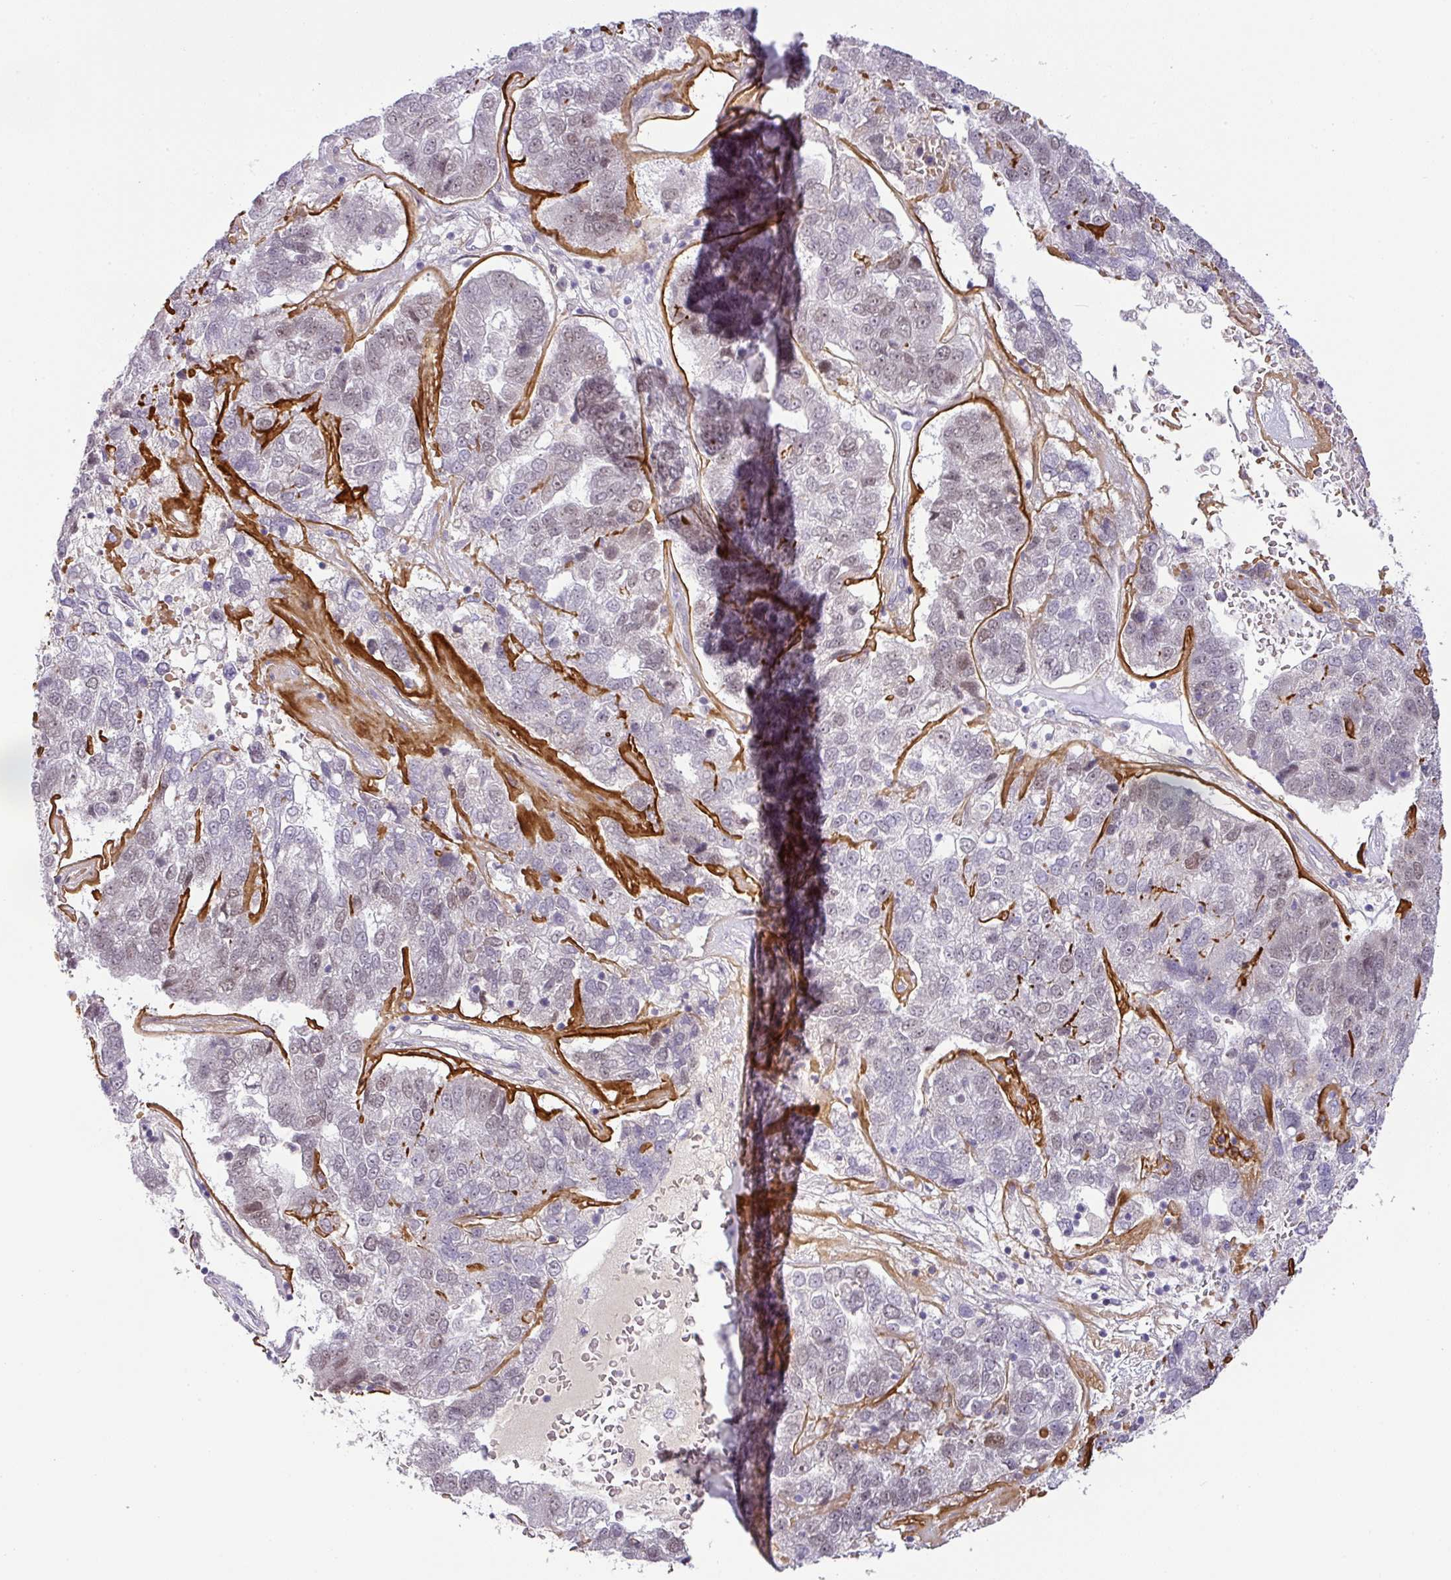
{"staining": {"intensity": "moderate", "quantity": "<25%", "location": "nuclear"}, "tissue": "pancreatic cancer", "cell_type": "Tumor cells", "image_type": "cancer", "snomed": [{"axis": "morphology", "description": "Adenocarcinoma, NOS"}, {"axis": "topography", "description": "Pancreas"}], "caption": "Protein staining by IHC shows moderate nuclear staining in about <25% of tumor cells in pancreatic cancer.", "gene": "PARP2", "patient": {"sex": "female", "age": 61}}